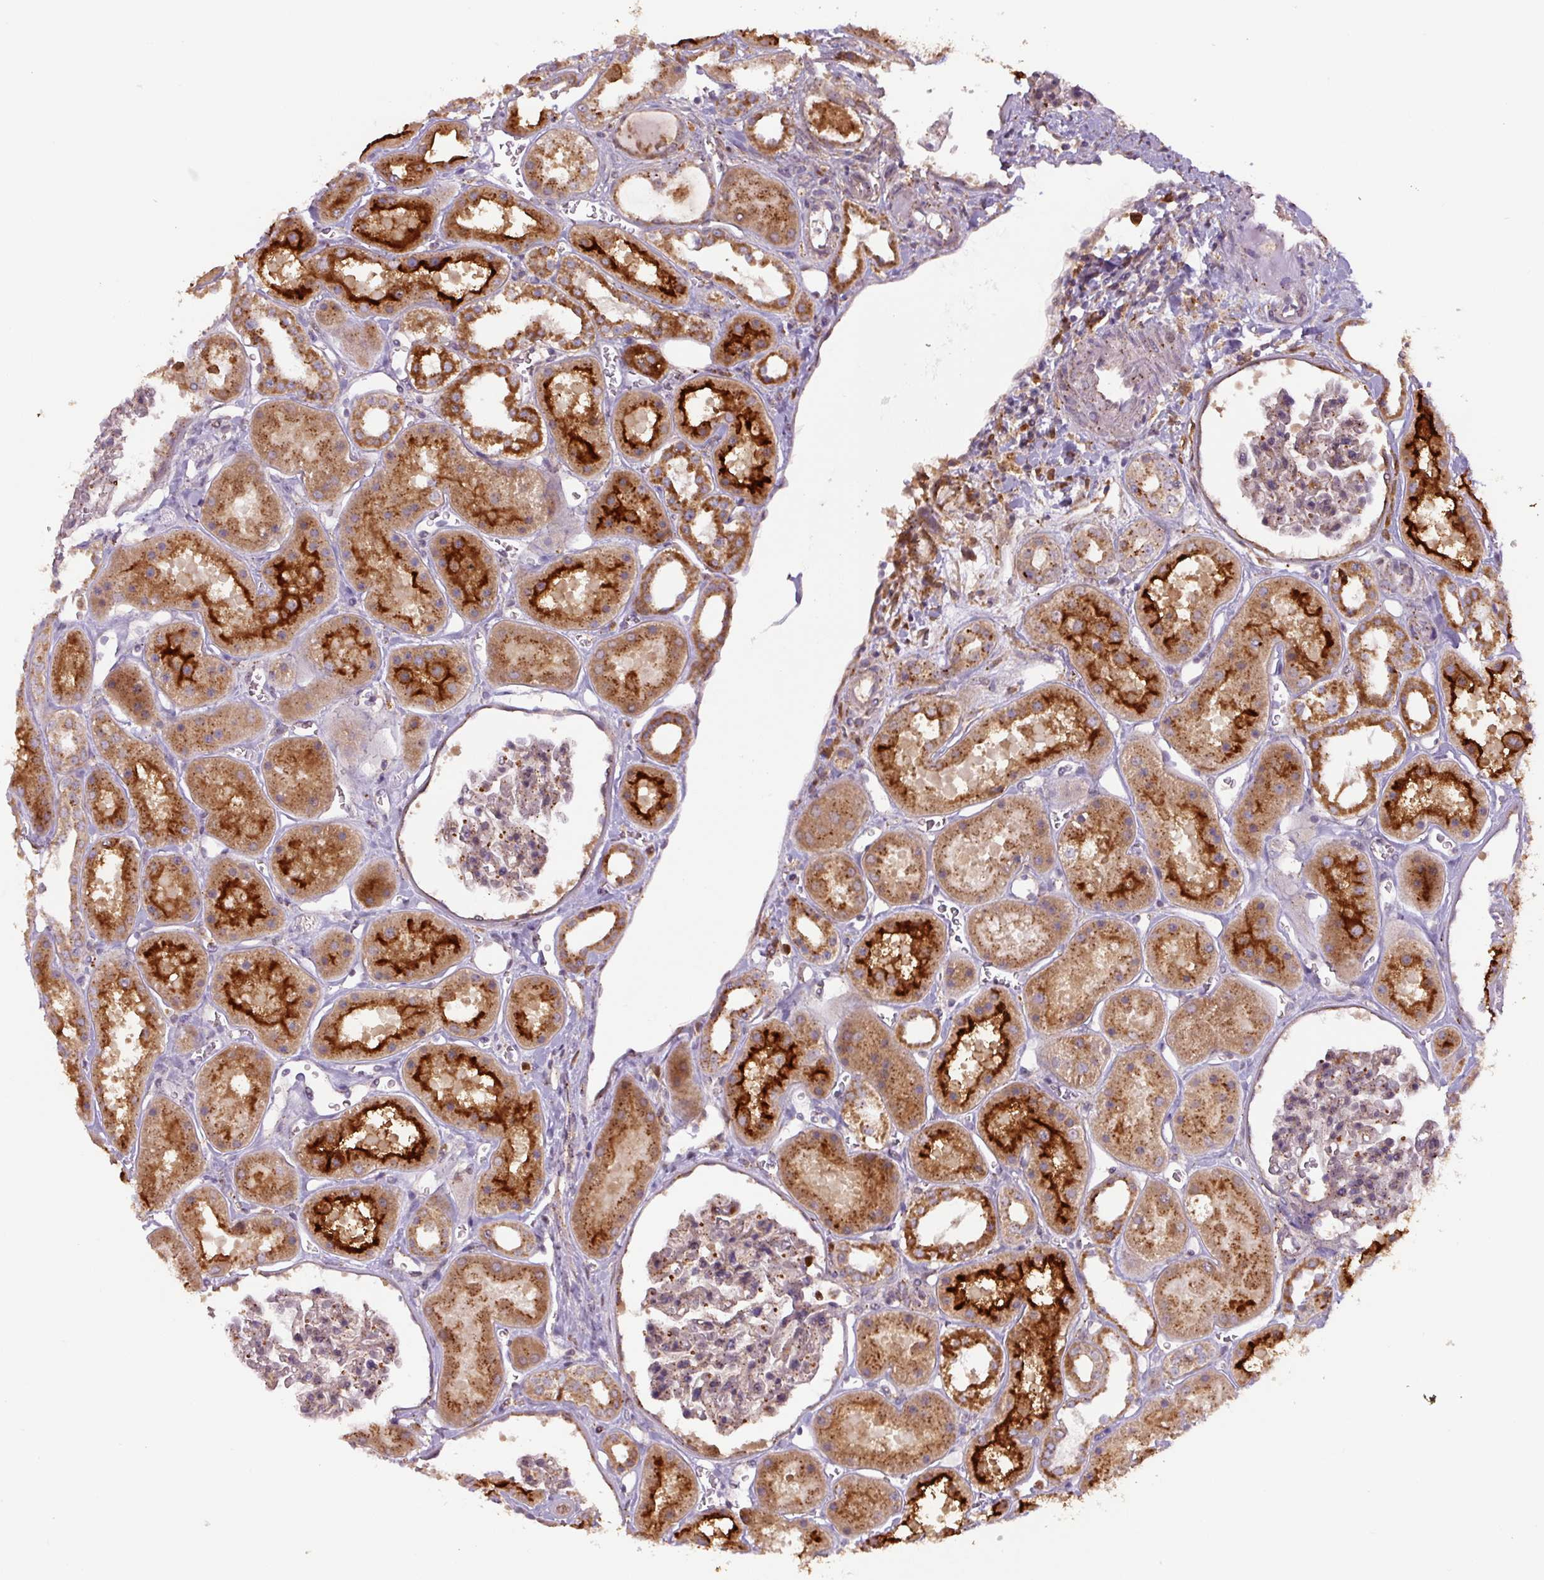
{"staining": {"intensity": "moderate", "quantity": "<25%", "location": "cytoplasmic/membranous"}, "tissue": "kidney", "cell_type": "Cells in glomeruli", "image_type": "normal", "snomed": [{"axis": "morphology", "description": "Normal tissue, NOS"}, {"axis": "topography", "description": "Kidney"}], "caption": "Immunohistochemistry staining of normal kidney, which reveals low levels of moderate cytoplasmic/membranous expression in approximately <25% of cells in glomeruli indicating moderate cytoplasmic/membranous protein staining. The staining was performed using DAB (3,3'-diaminobenzidine) (brown) for protein detection and nuclei were counterstained in hematoxylin (blue).", "gene": "ZSWIM7", "patient": {"sex": "female", "age": 41}}